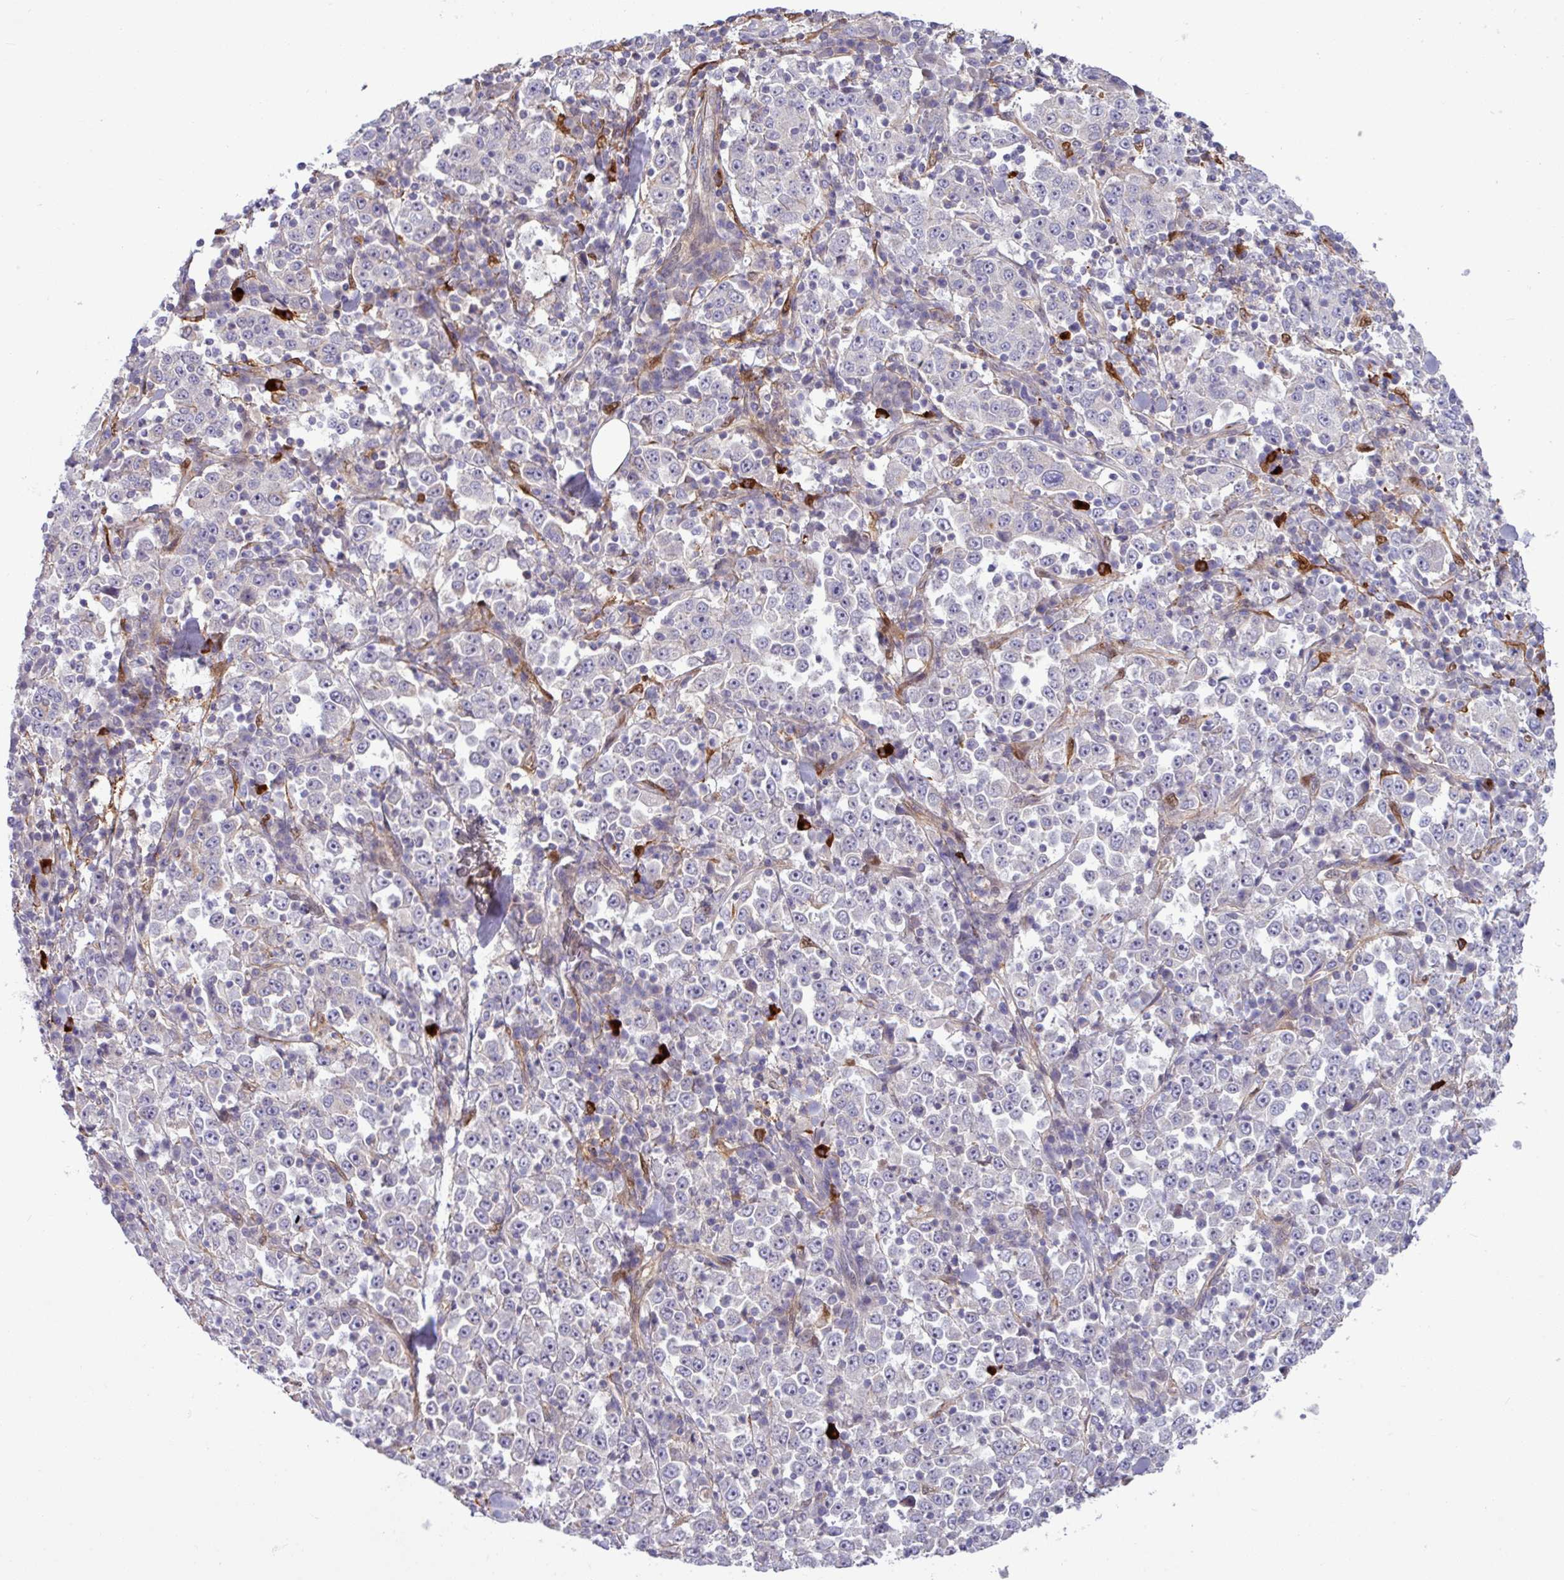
{"staining": {"intensity": "negative", "quantity": "none", "location": "none"}, "tissue": "stomach cancer", "cell_type": "Tumor cells", "image_type": "cancer", "snomed": [{"axis": "morphology", "description": "Normal tissue, NOS"}, {"axis": "morphology", "description": "Adenocarcinoma, NOS"}, {"axis": "topography", "description": "Stomach, upper"}, {"axis": "topography", "description": "Stomach"}], "caption": "Stomach cancer (adenocarcinoma) stained for a protein using immunohistochemistry displays no expression tumor cells.", "gene": "B4GALNT4", "patient": {"sex": "male", "age": 59}}